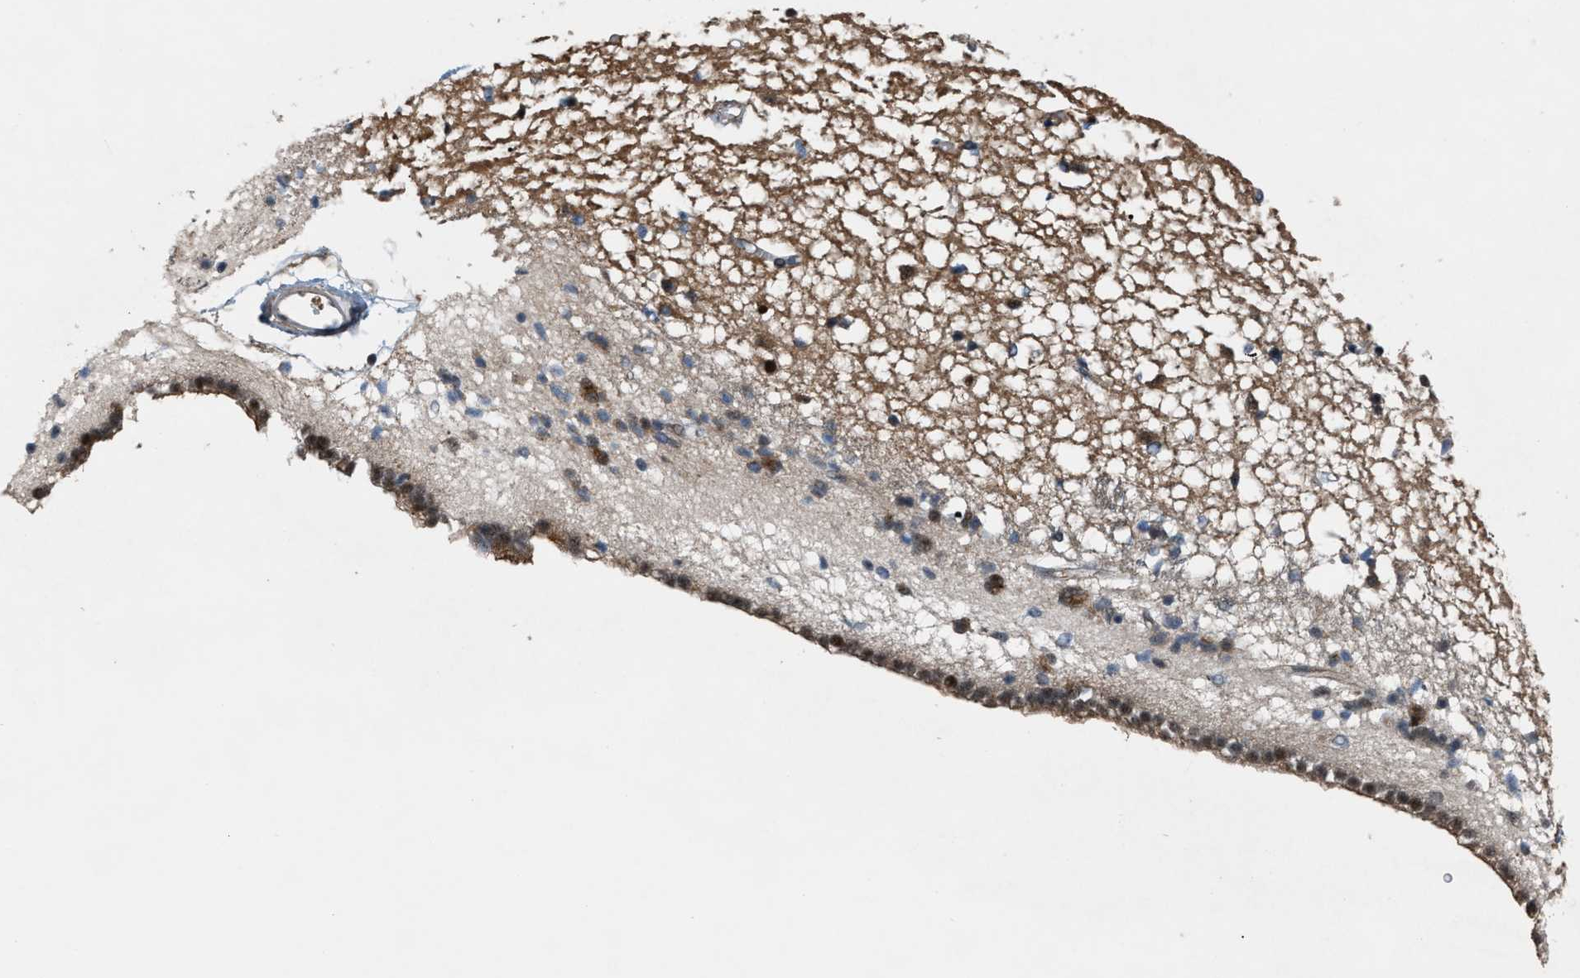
{"staining": {"intensity": "moderate", "quantity": "<25%", "location": "cytoplasmic/membranous"}, "tissue": "caudate", "cell_type": "Glial cells", "image_type": "normal", "snomed": [{"axis": "morphology", "description": "Normal tissue, NOS"}, {"axis": "topography", "description": "Lateral ventricle wall"}], "caption": "Caudate stained for a protein exhibits moderate cytoplasmic/membranous positivity in glial cells. (DAB = brown stain, brightfield microscopy at high magnification).", "gene": "RFFL", "patient": {"sex": "male", "age": 45}}